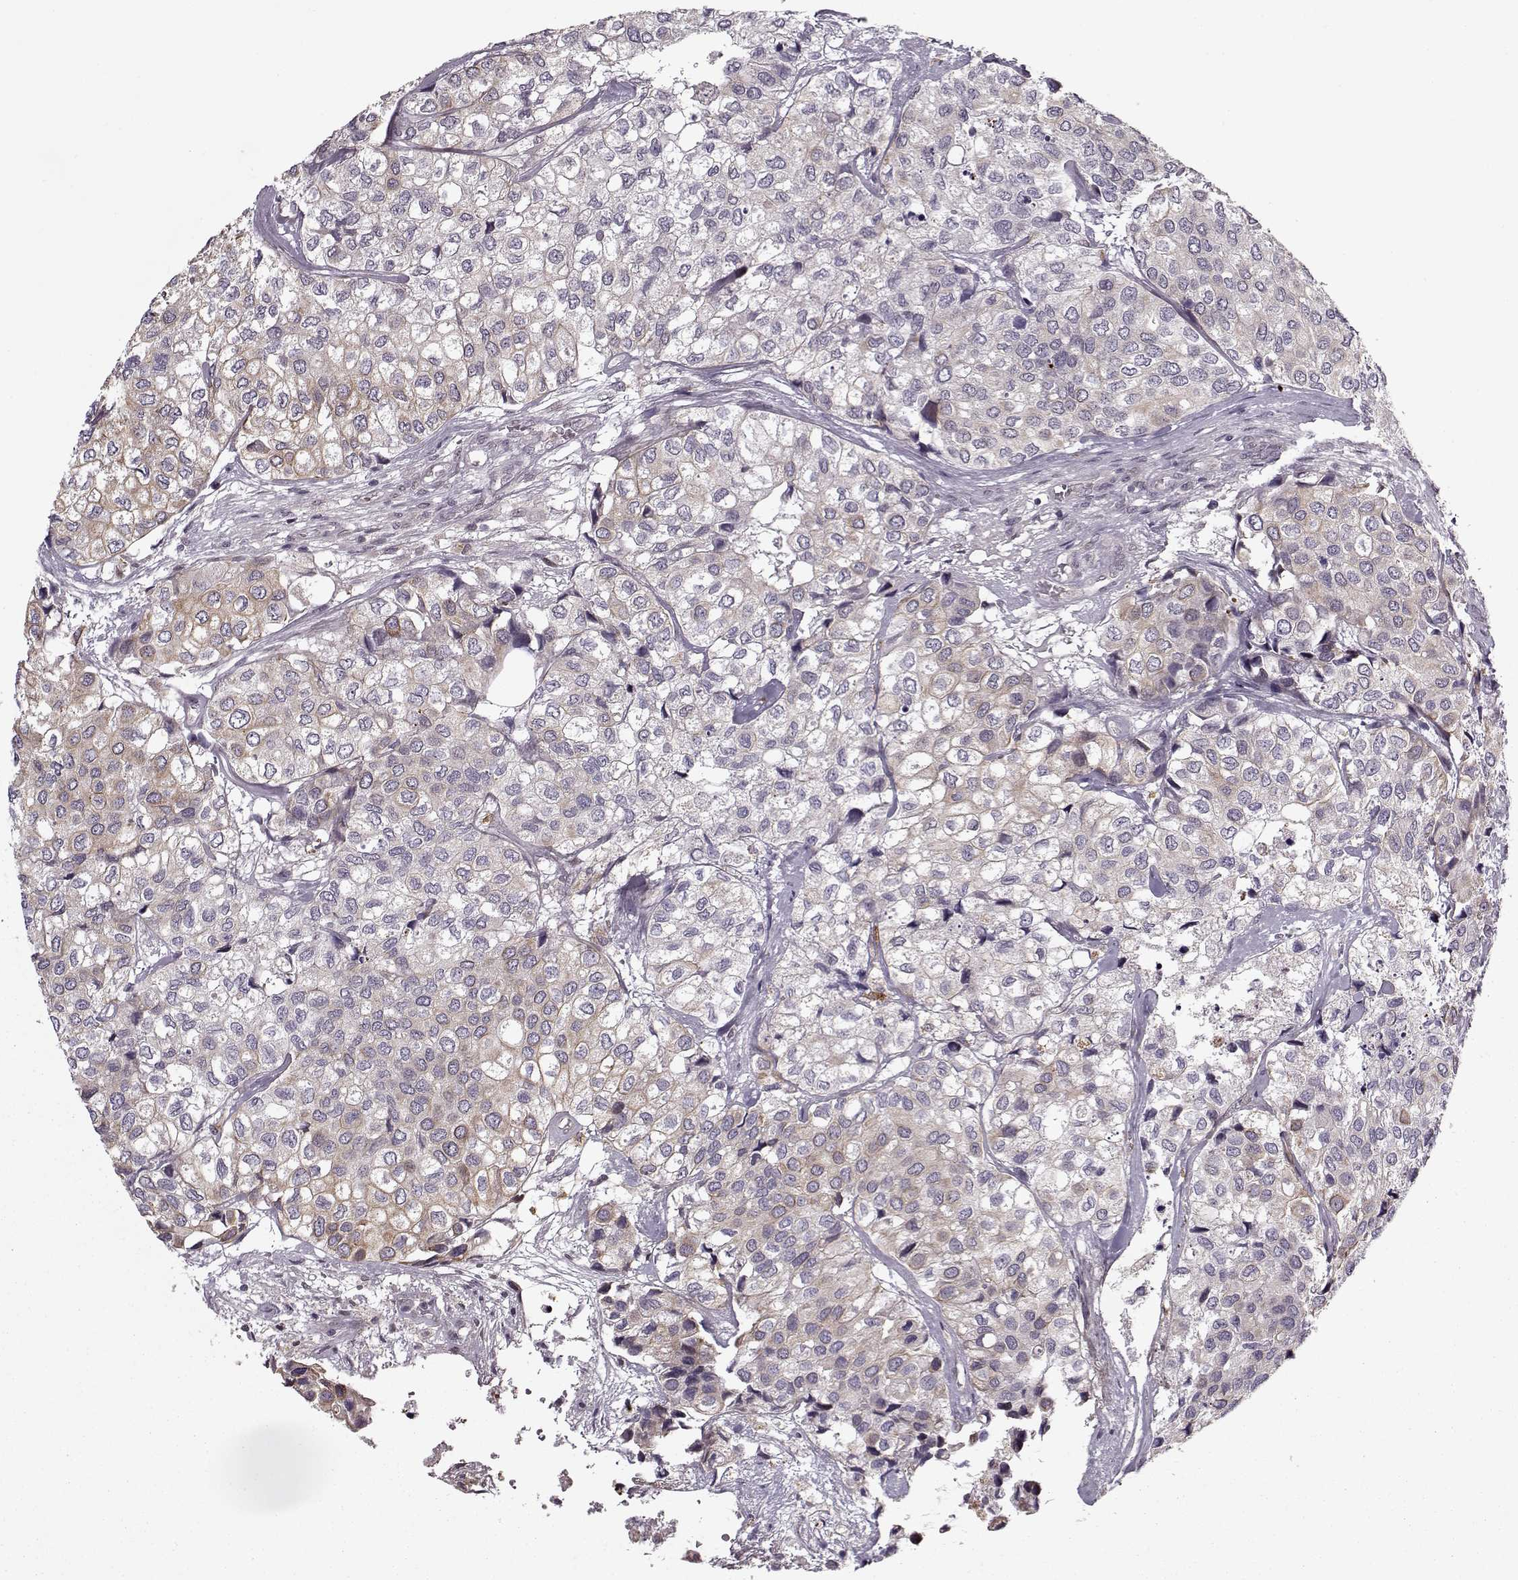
{"staining": {"intensity": "weak", "quantity": "<25%", "location": "cytoplasmic/membranous"}, "tissue": "urothelial cancer", "cell_type": "Tumor cells", "image_type": "cancer", "snomed": [{"axis": "morphology", "description": "Urothelial carcinoma, High grade"}, {"axis": "topography", "description": "Urinary bladder"}], "caption": "Tumor cells show no significant protein positivity in urothelial cancer. The staining is performed using DAB brown chromogen with nuclei counter-stained in using hematoxylin.", "gene": "DENND4B", "patient": {"sex": "male", "age": 73}}